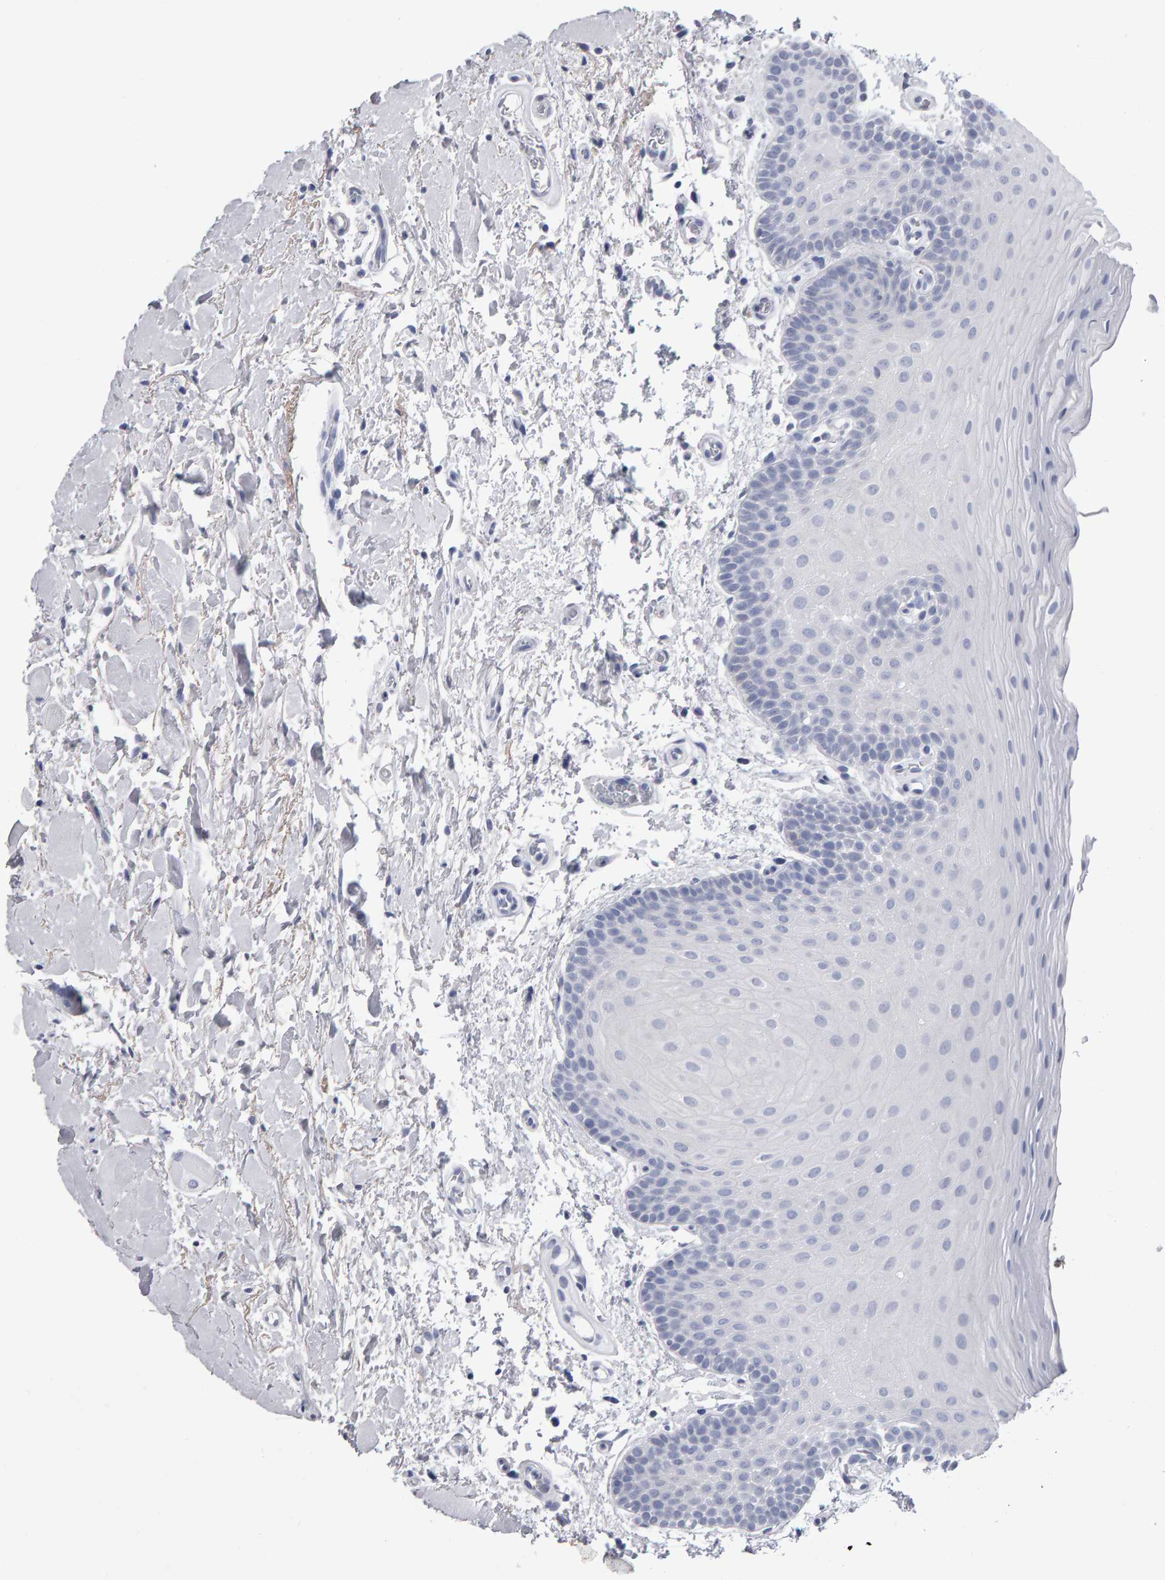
{"staining": {"intensity": "negative", "quantity": "none", "location": "none"}, "tissue": "oral mucosa", "cell_type": "Squamous epithelial cells", "image_type": "normal", "snomed": [{"axis": "morphology", "description": "Normal tissue, NOS"}, {"axis": "topography", "description": "Oral tissue"}], "caption": "IHC of normal oral mucosa displays no positivity in squamous epithelial cells.", "gene": "NCDN", "patient": {"sex": "male", "age": 62}}